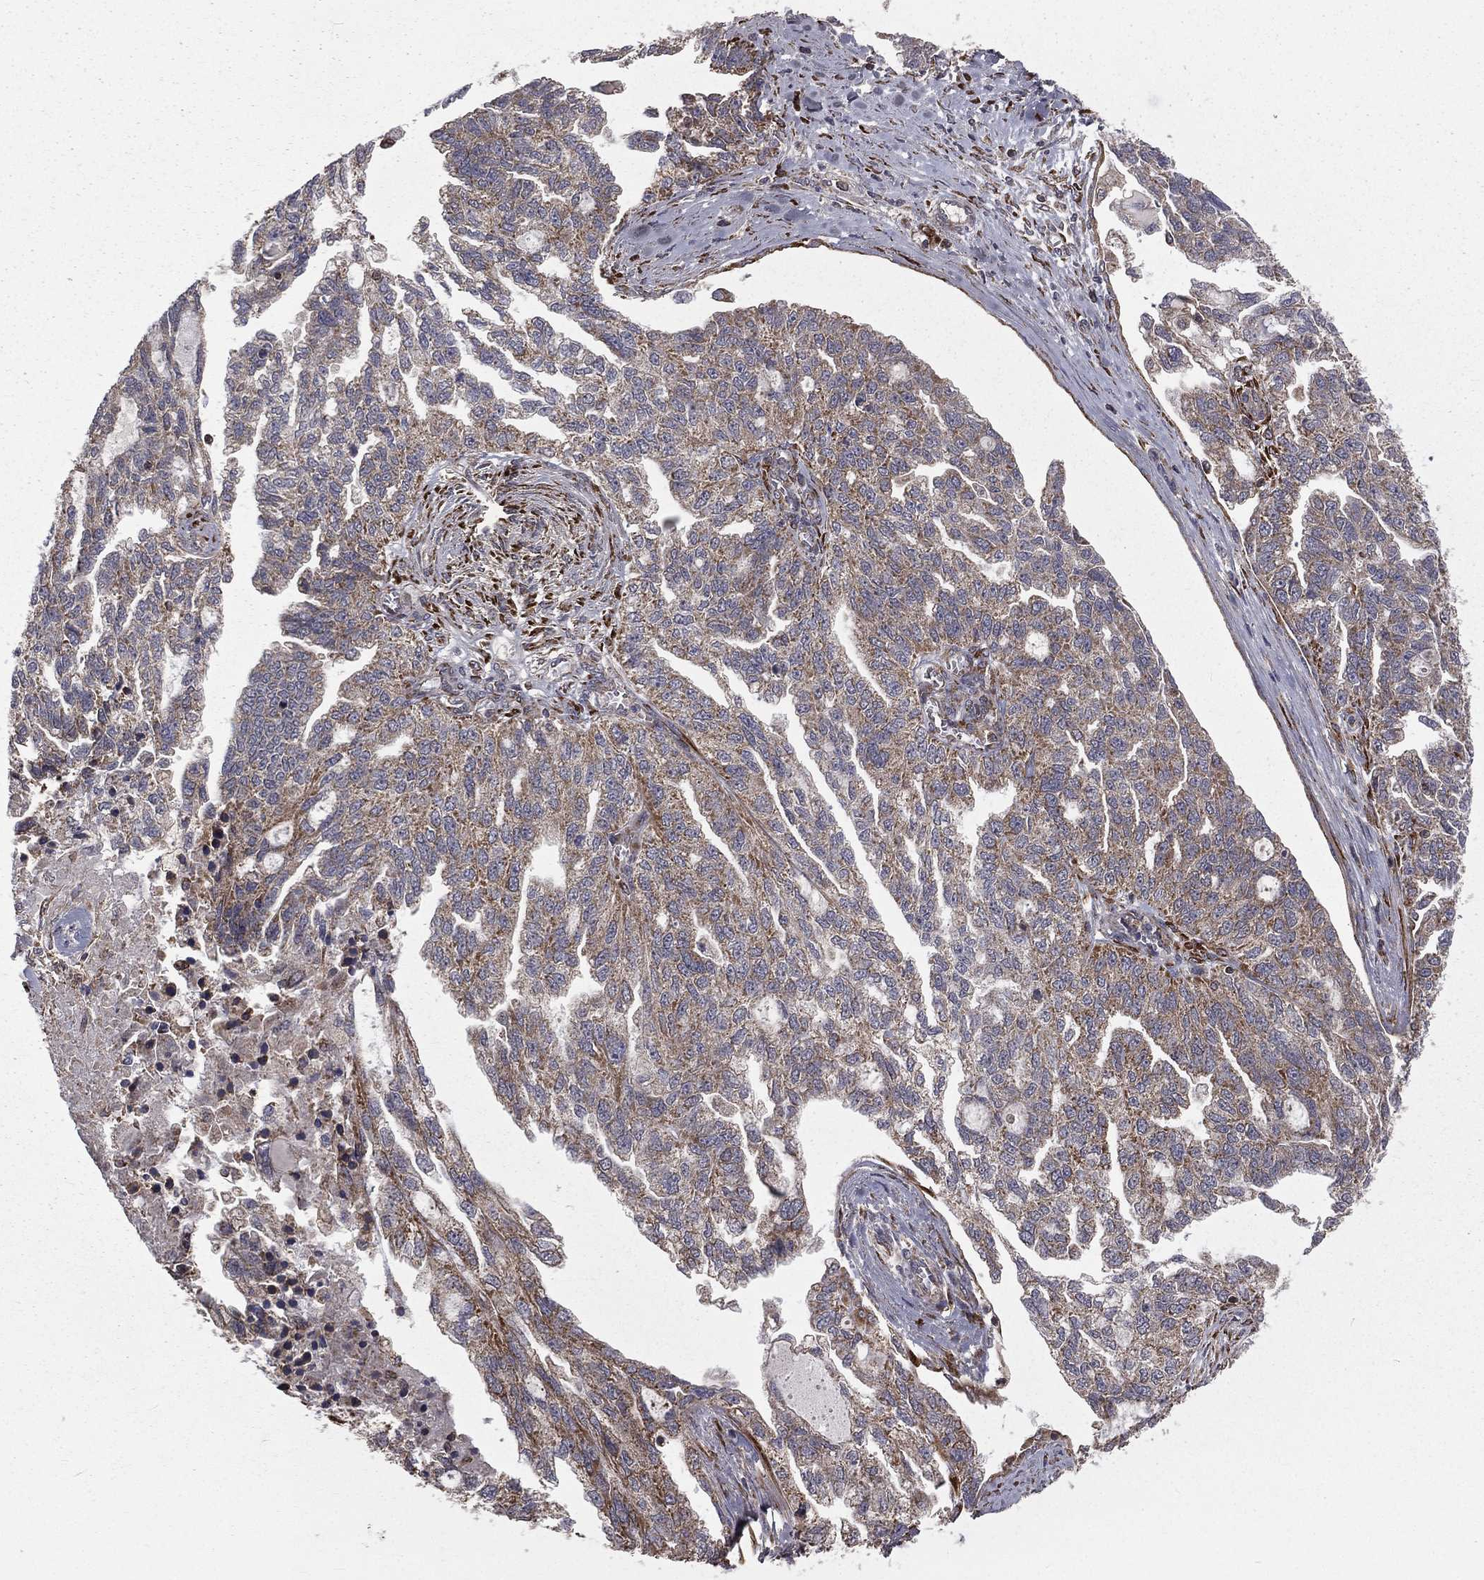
{"staining": {"intensity": "moderate", "quantity": "<25%", "location": "cytoplasmic/membranous"}, "tissue": "ovarian cancer", "cell_type": "Tumor cells", "image_type": "cancer", "snomed": [{"axis": "morphology", "description": "Cystadenocarcinoma, serous, NOS"}, {"axis": "topography", "description": "Ovary"}], "caption": "Ovarian cancer tissue reveals moderate cytoplasmic/membranous positivity in approximately <25% of tumor cells", "gene": "OLFML1", "patient": {"sex": "female", "age": 51}}